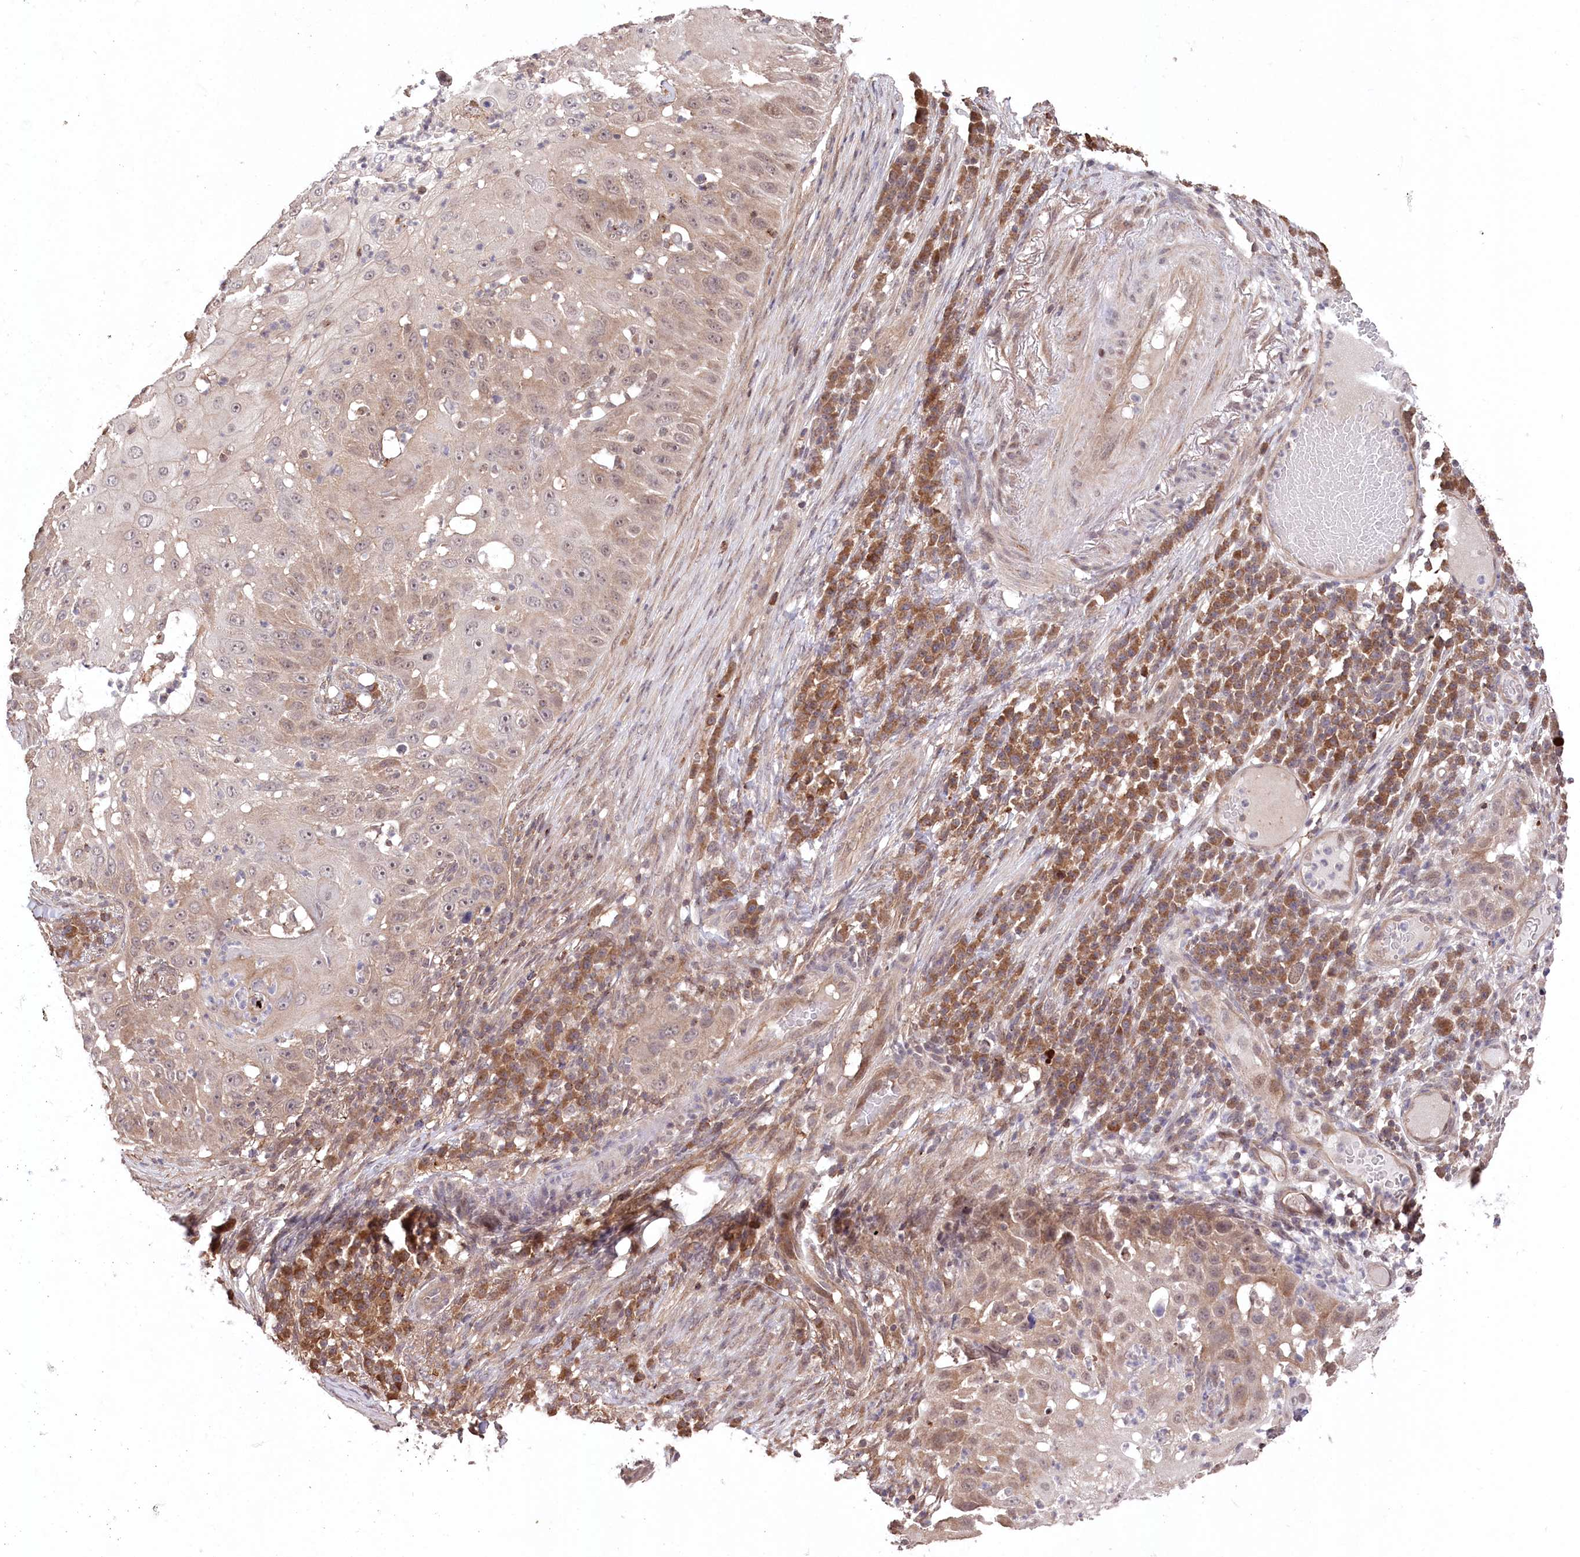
{"staining": {"intensity": "weak", "quantity": "25%-75%", "location": "cytoplasmic/membranous"}, "tissue": "skin cancer", "cell_type": "Tumor cells", "image_type": "cancer", "snomed": [{"axis": "morphology", "description": "Squamous cell carcinoma, NOS"}, {"axis": "topography", "description": "Skin"}], "caption": "IHC (DAB) staining of skin cancer (squamous cell carcinoma) shows weak cytoplasmic/membranous protein positivity in about 25%-75% of tumor cells.", "gene": "CCSER2", "patient": {"sex": "female", "age": 44}}